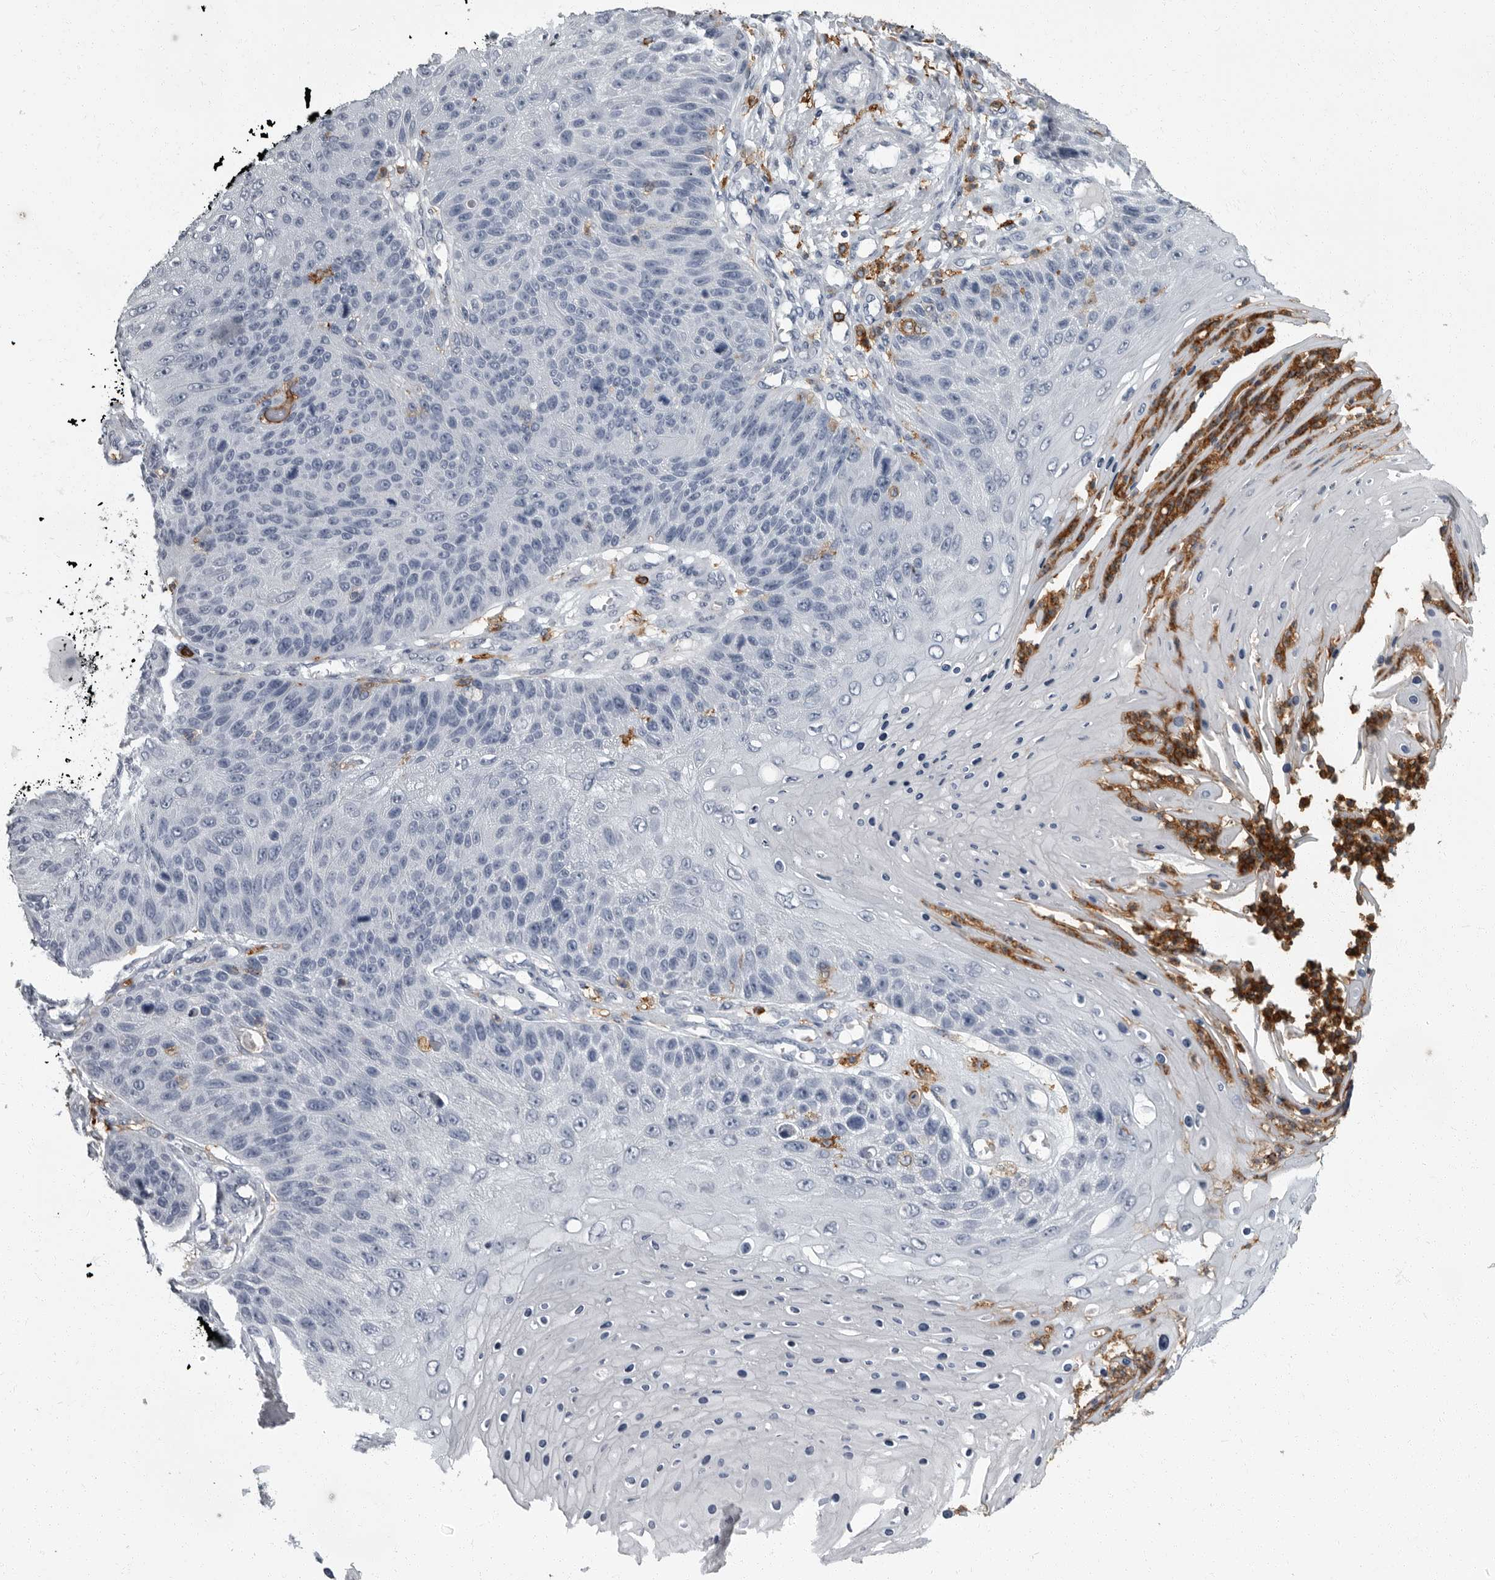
{"staining": {"intensity": "negative", "quantity": "none", "location": "none"}, "tissue": "skin cancer", "cell_type": "Tumor cells", "image_type": "cancer", "snomed": [{"axis": "morphology", "description": "Squamous cell carcinoma, NOS"}, {"axis": "topography", "description": "Skin"}], "caption": "Immunohistochemical staining of skin cancer (squamous cell carcinoma) demonstrates no significant positivity in tumor cells.", "gene": "FCER1G", "patient": {"sex": "female", "age": 88}}